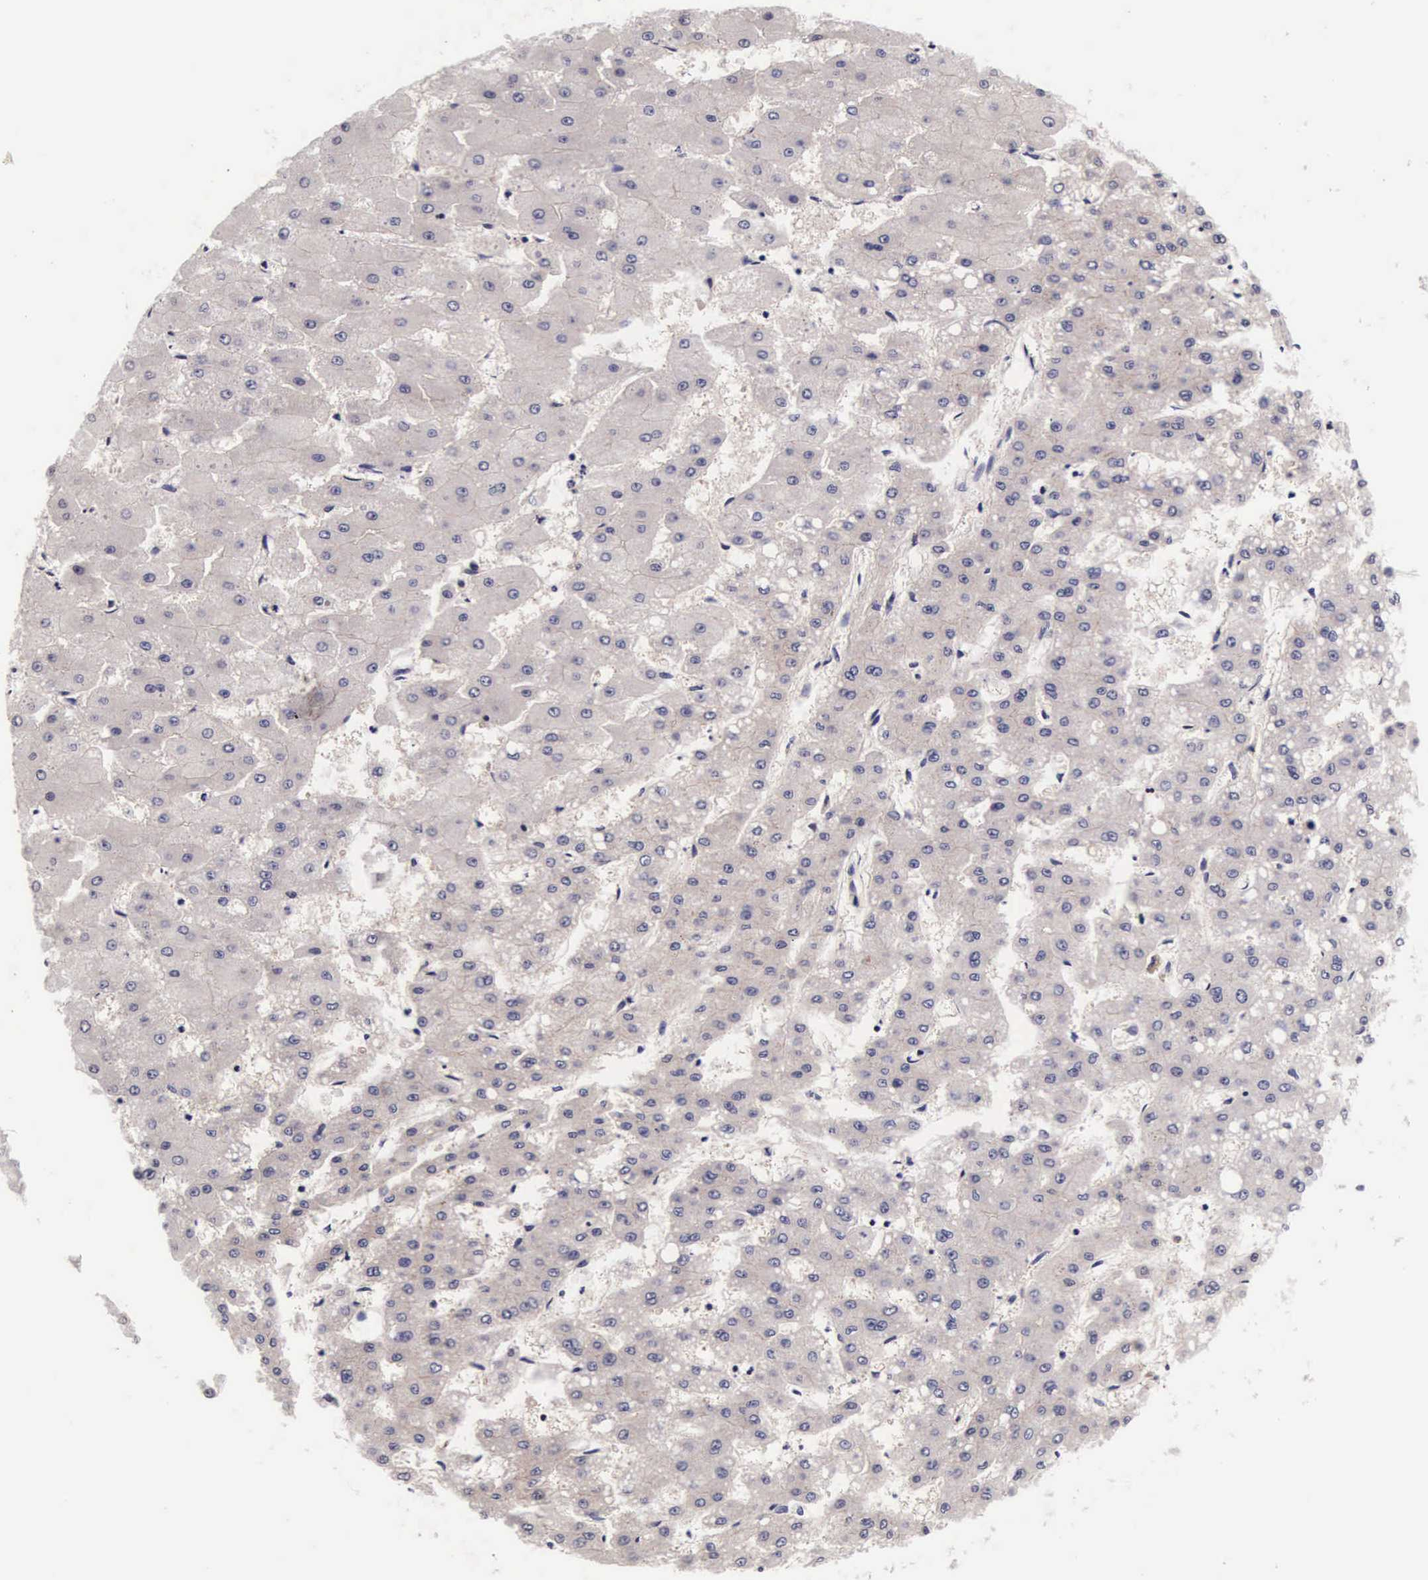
{"staining": {"intensity": "negative", "quantity": "none", "location": "none"}, "tissue": "liver cancer", "cell_type": "Tumor cells", "image_type": "cancer", "snomed": [{"axis": "morphology", "description": "Carcinoma, Hepatocellular, NOS"}, {"axis": "topography", "description": "Liver"}], "caption": "IHC micrograph of human liver cancer (hepatocellular carcinoma) stained for a protein (brown), which exhibits no expression in tumor cells.", "gene": "PHETA2", "patient": {"sex": "female", "age": 52}}